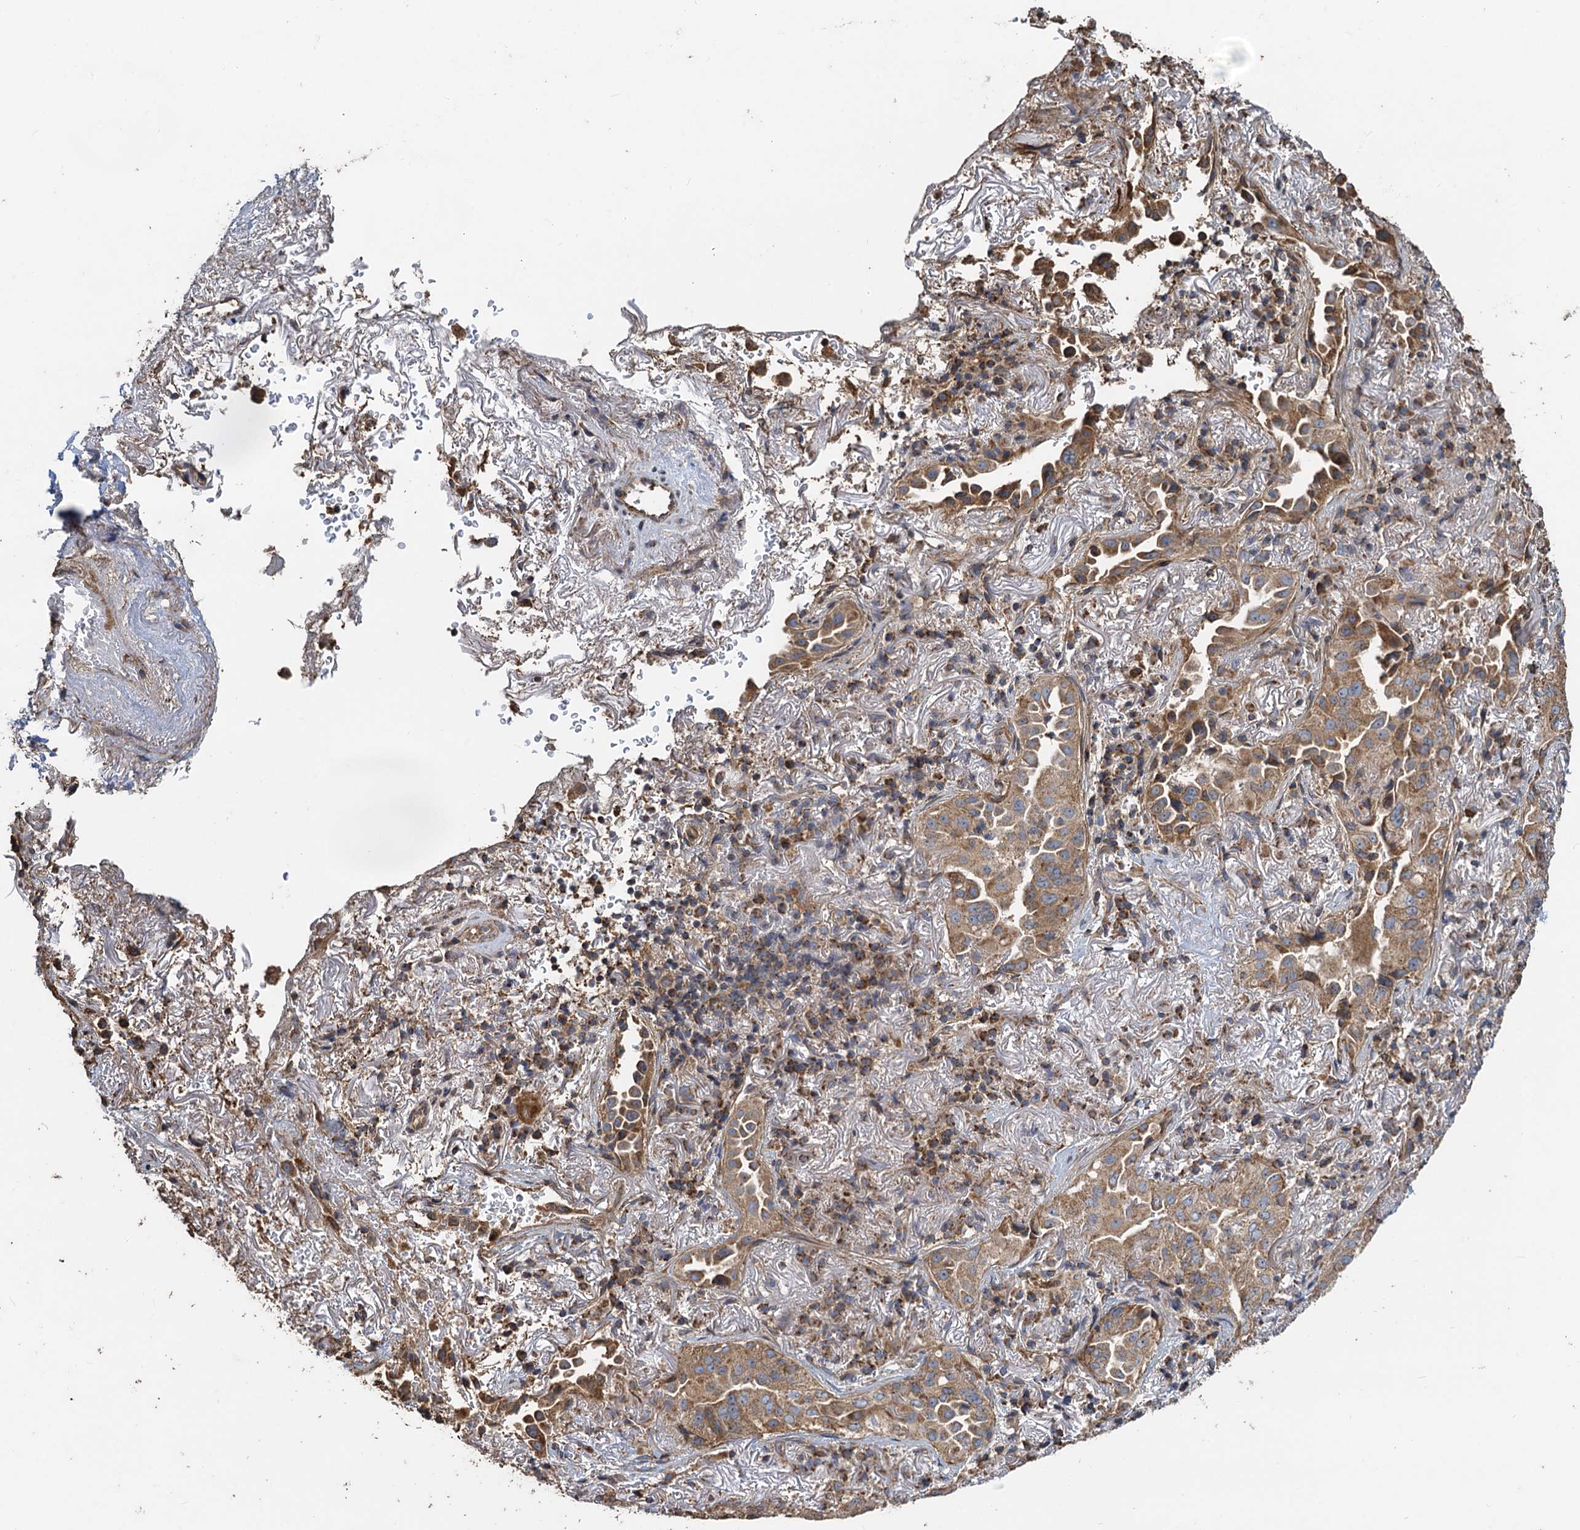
{"staining": {"intensity": "moderate", "quantity": ">75%", "location": "cytoplasmic/membranous"}, "tissue": "lung cancer", "cell_type": "Tumor cells", "image_type": "cancer", "snomed": [{"axis": "morphology", "description": "Adenocarcinoma, NOS"}, {"axis": "topography", "description": "Lung"}], "caption": "IHC histopathology image of adenocarcinoma (lung) stained for a protein (brown), which shows medium levels of moderate cytoplasmic/membranous expression in about >75% of tumor cells.", "gene": "SDS", "patient": {"sex": "female", "age": 69}}